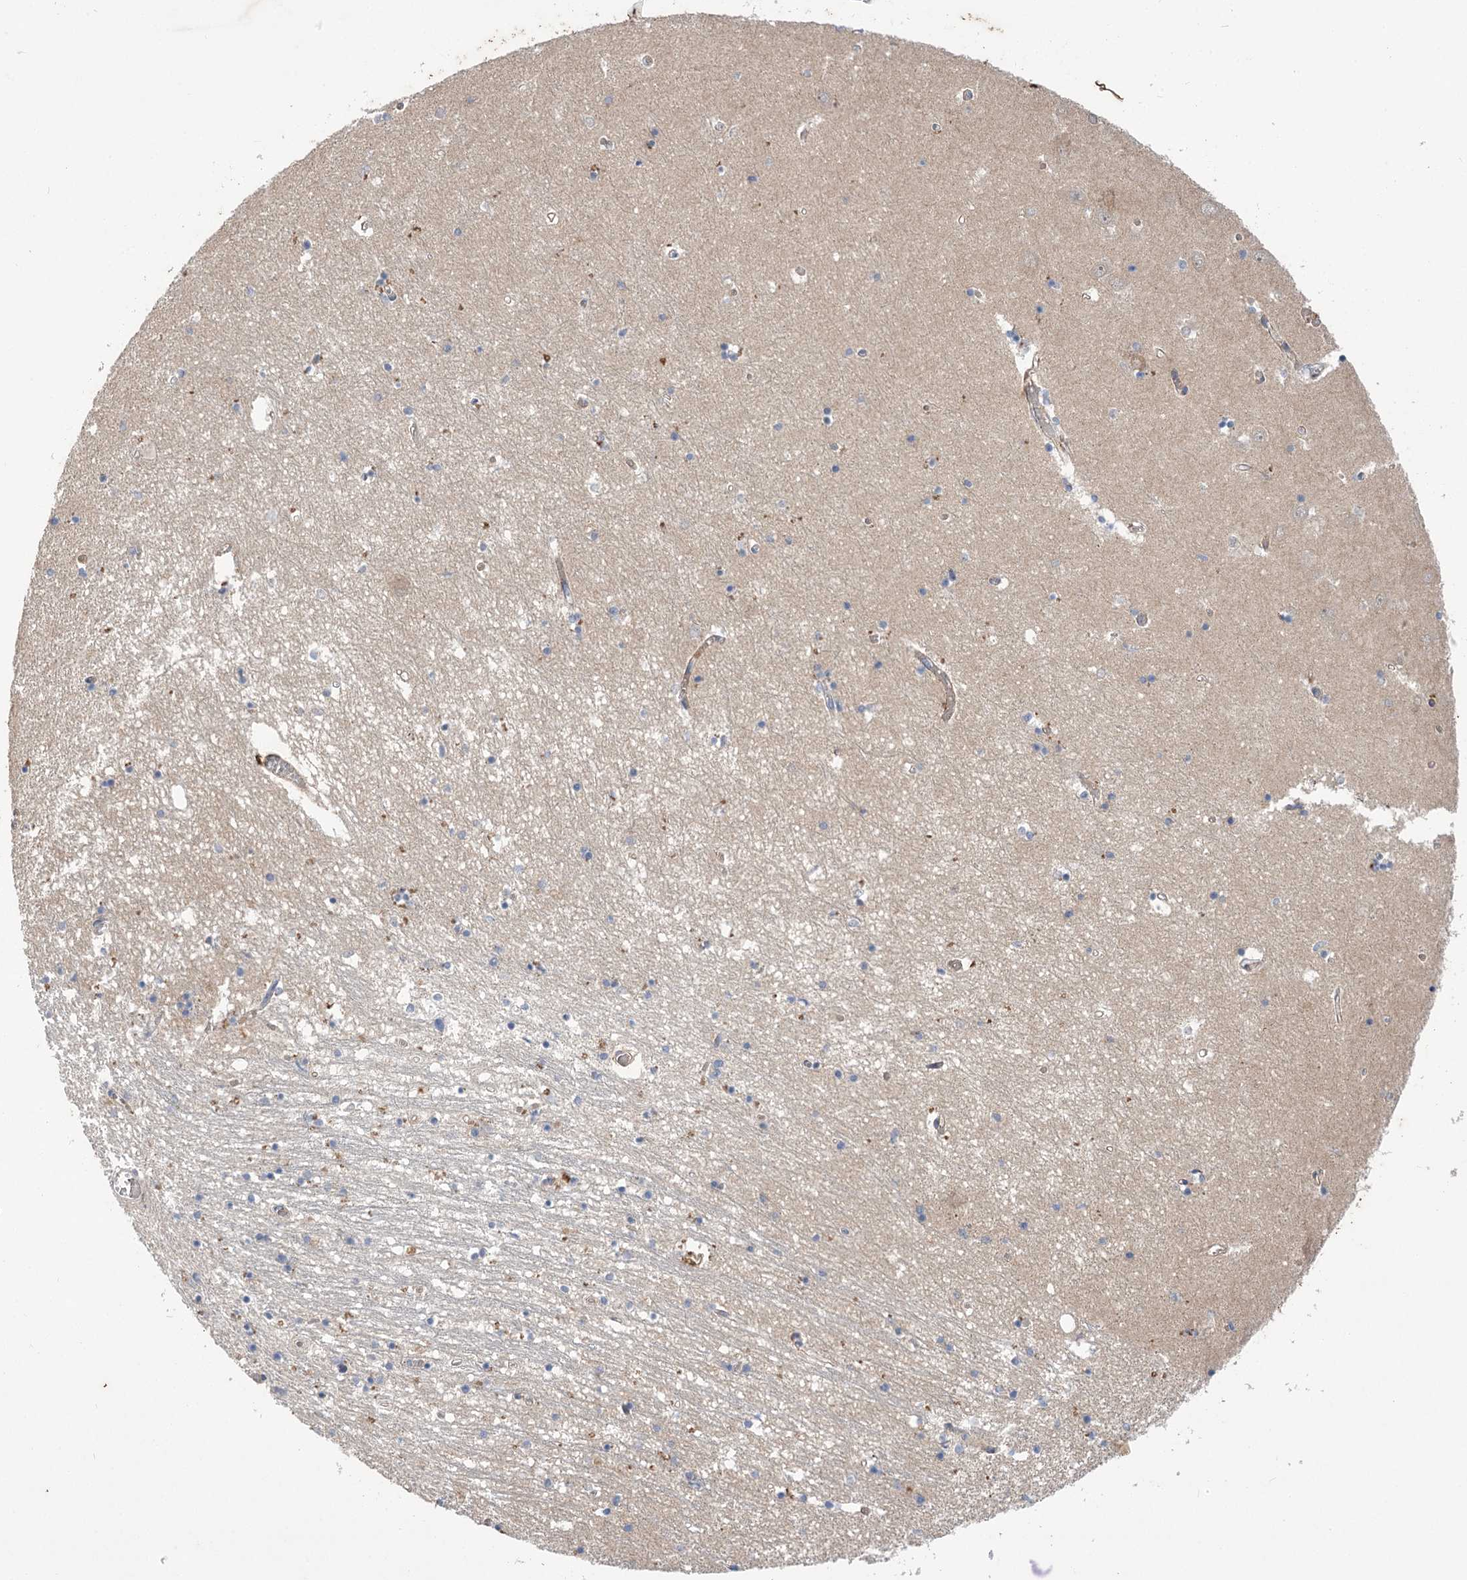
{"staining": {"intensity": "negative", "quantity": "none", "location": "none"}, "tissue": "hippocampus", "cell_type": "Glial cells", "image_type": "normal", "snomed": [{"axis": "morphology", "description": "Normal tissue, NOS"}, {"axis": "topography", "description": "Hippocampus"}], "caption": "Hippocampus was stained to show a protein in brown. There is no significant staining in glial cells.", "gene": "TRUB1", "patient": {"sex": "male", "age": 70}}